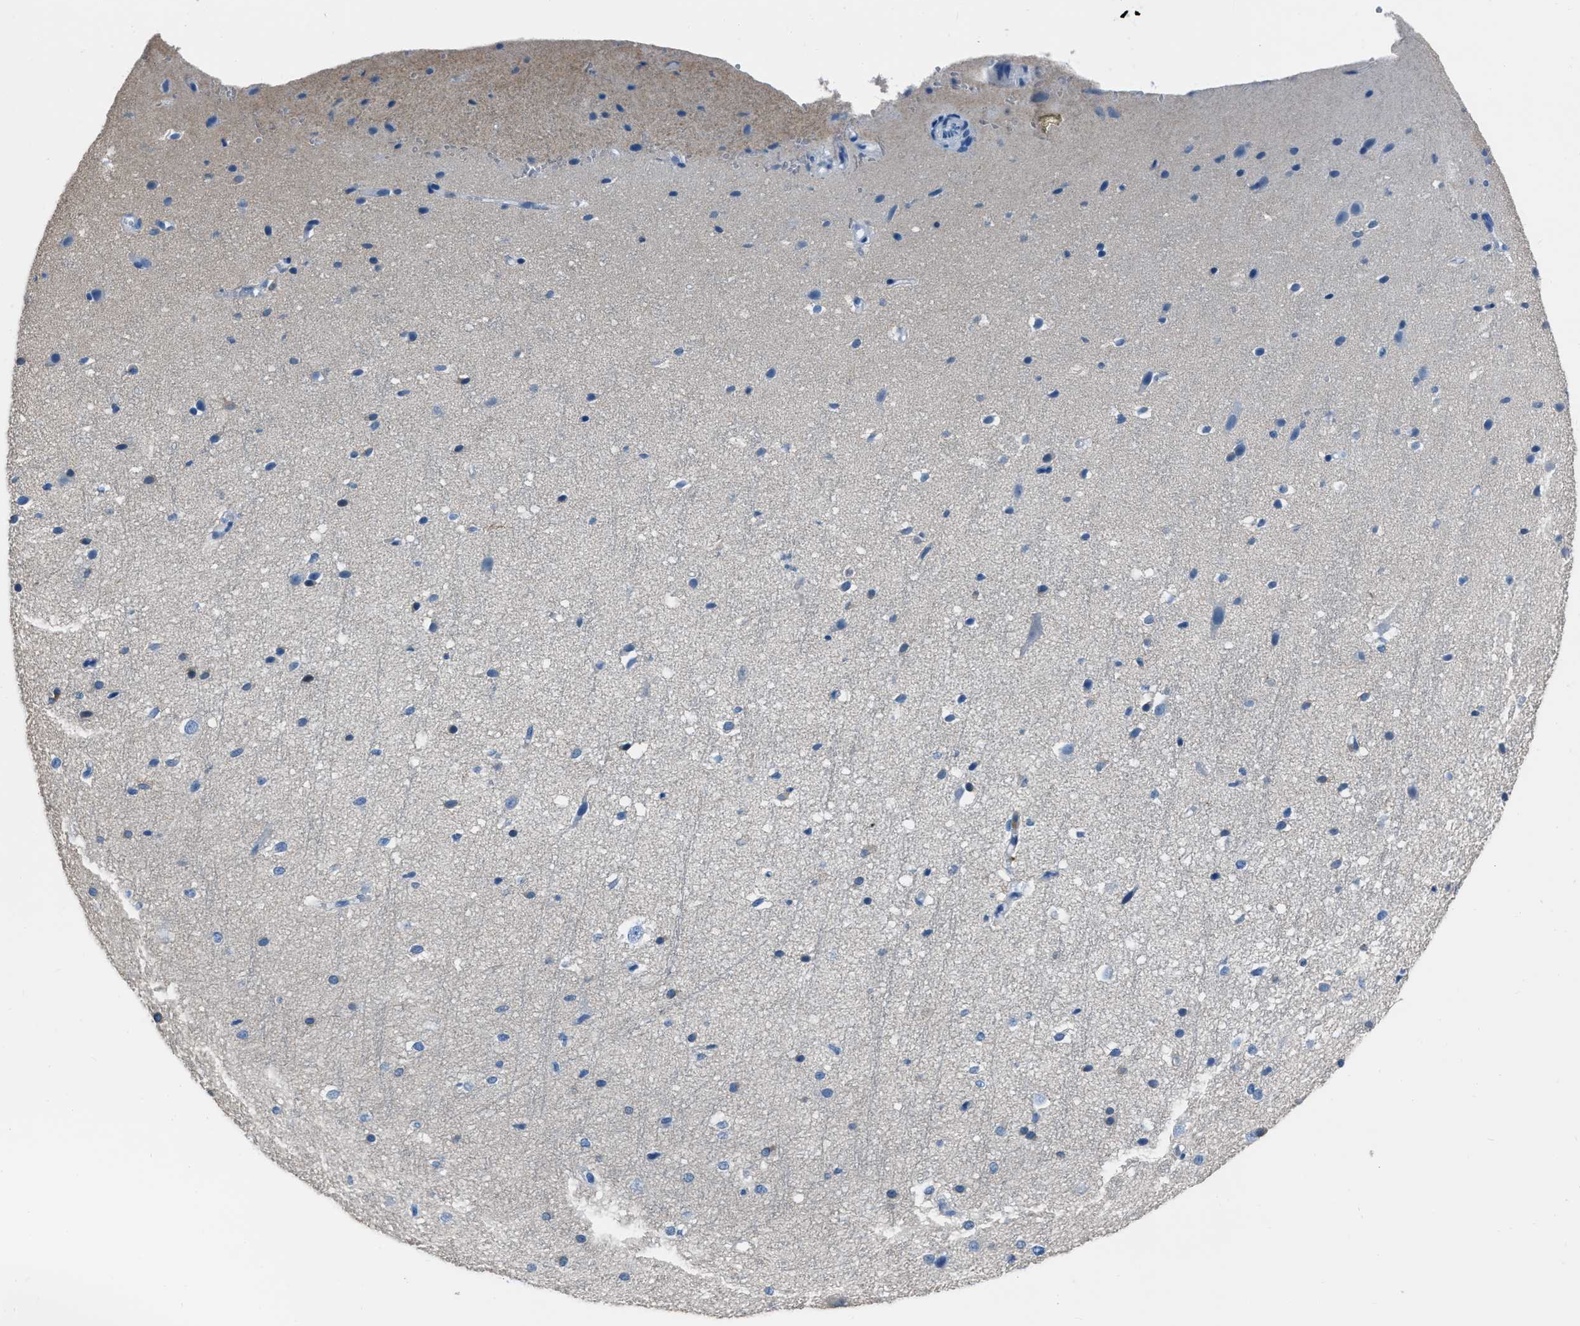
{"staining": {"intensity": "negative", "quantity": "none", "location": "none"}, "tissue": "cerebral cortex", "cell_type": "Endothelial cells", "image_type": "normal", "snomed": [{"axis": "morphology", "description": "Normal tissue, NOS"}, {"axis": "morphology", "description": "Developmental malformation"}, {"axis": "topography", "description": "Cerebral cortex"}], "caption": "Immunohistochemistry of normal human cerebral cortex shows no positivity in endothelial cells. Brightfield microscopy of immunohistochemistry (IHC) stained with DAB (brown) and hematoxylin (blue), captured at high magnification.", "gene": "LSP1", "patient": {"sex": "female", "age": 30}}